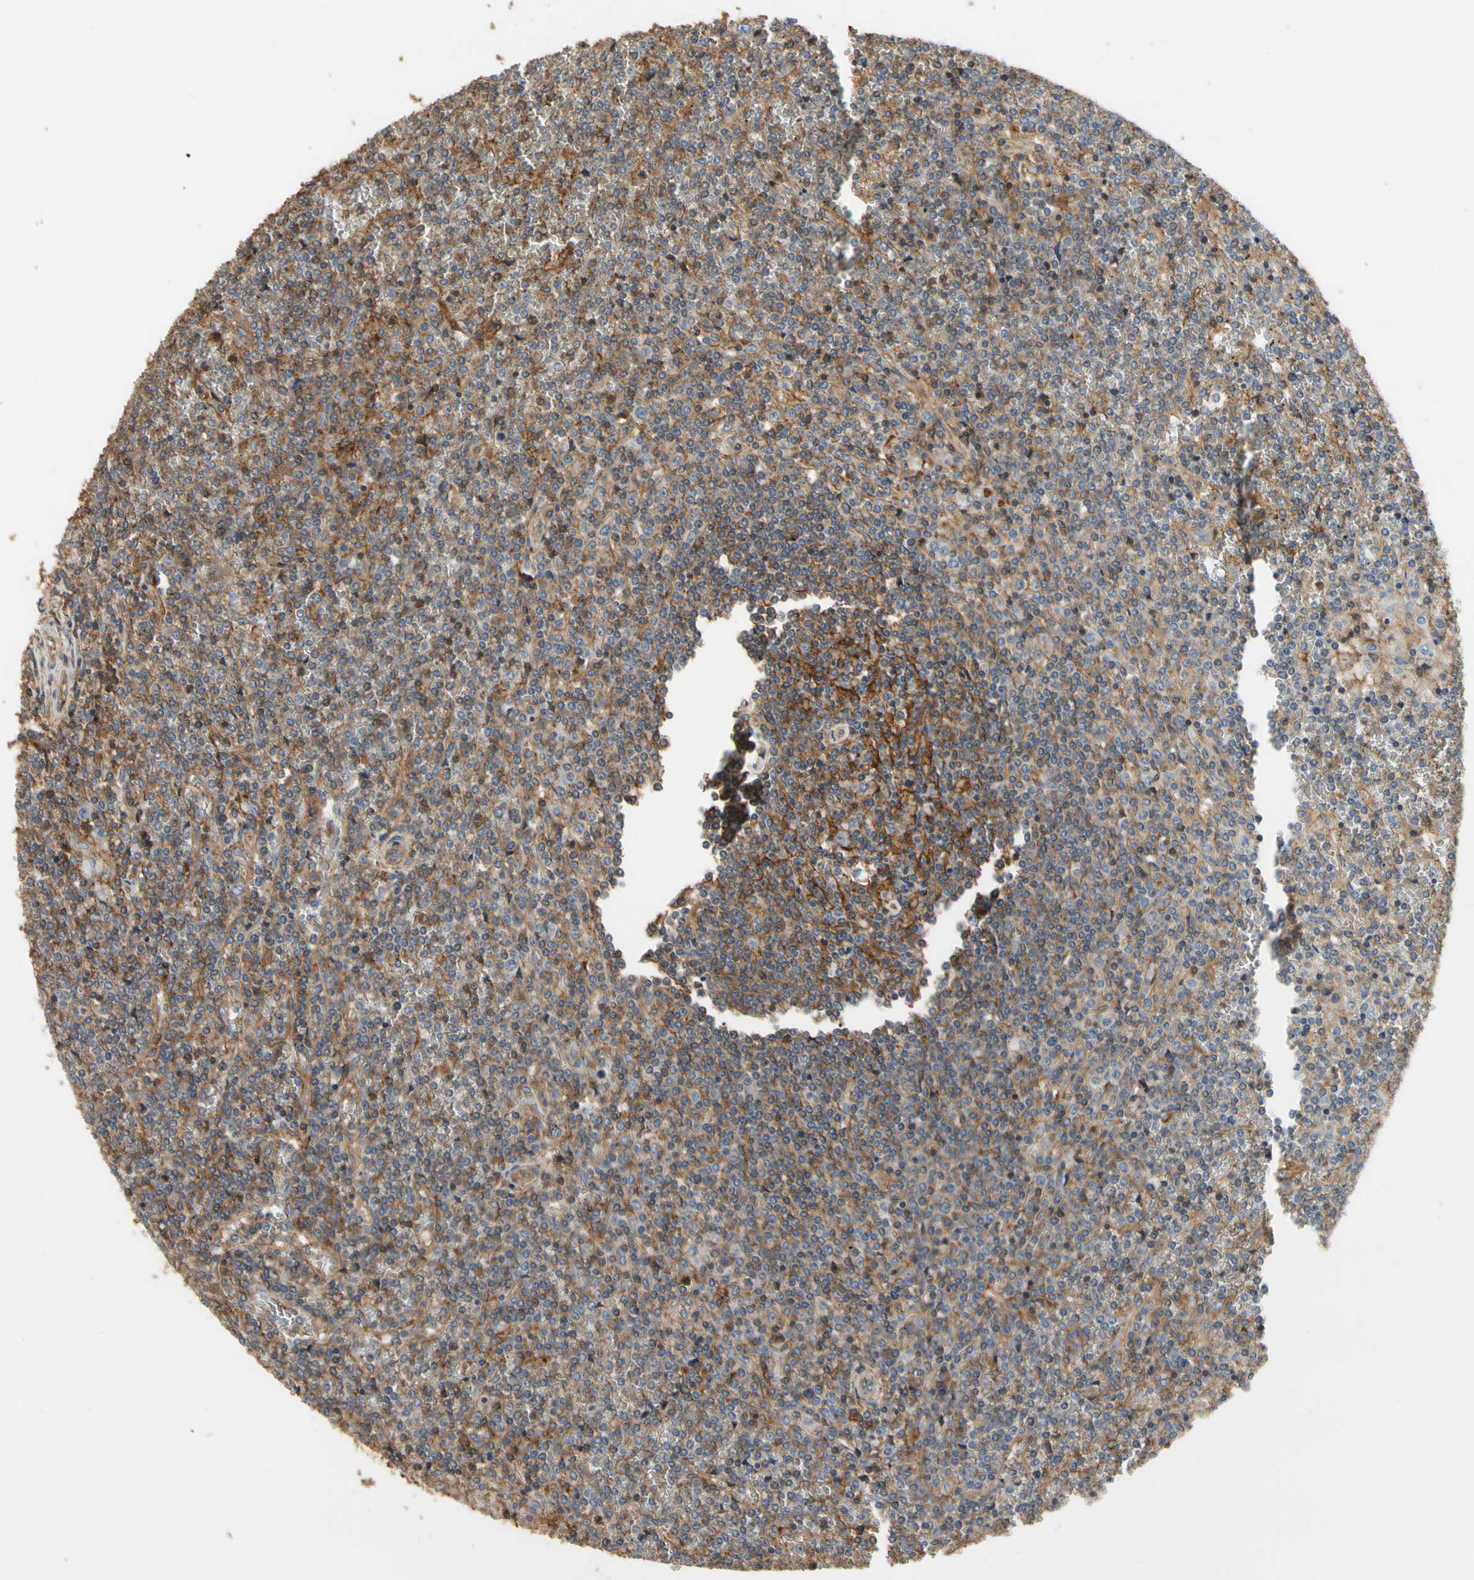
{"staining": {"intensity": "moderate", "quantity": "<25%", "location": "cytoplasmic/membranous"}, "tissue": "lymphoma", "cell_type": "Tumor cells", "image_type": "cancer", "snomed": [{"axis": "morphology", "description": "Malignant lymphoma, non-Hodgkin's type, Low grade"}, {"axis": "topography", "description": "Spleen"}], "caption": "Immunohistochemical staining of human lymphoma reveals low levels of moderate cytoplasmic/membranous expression in approximately <25% of tumor cells.", "gene": "IL1RL1", "patient": {"sex": "female", "age": 19}}